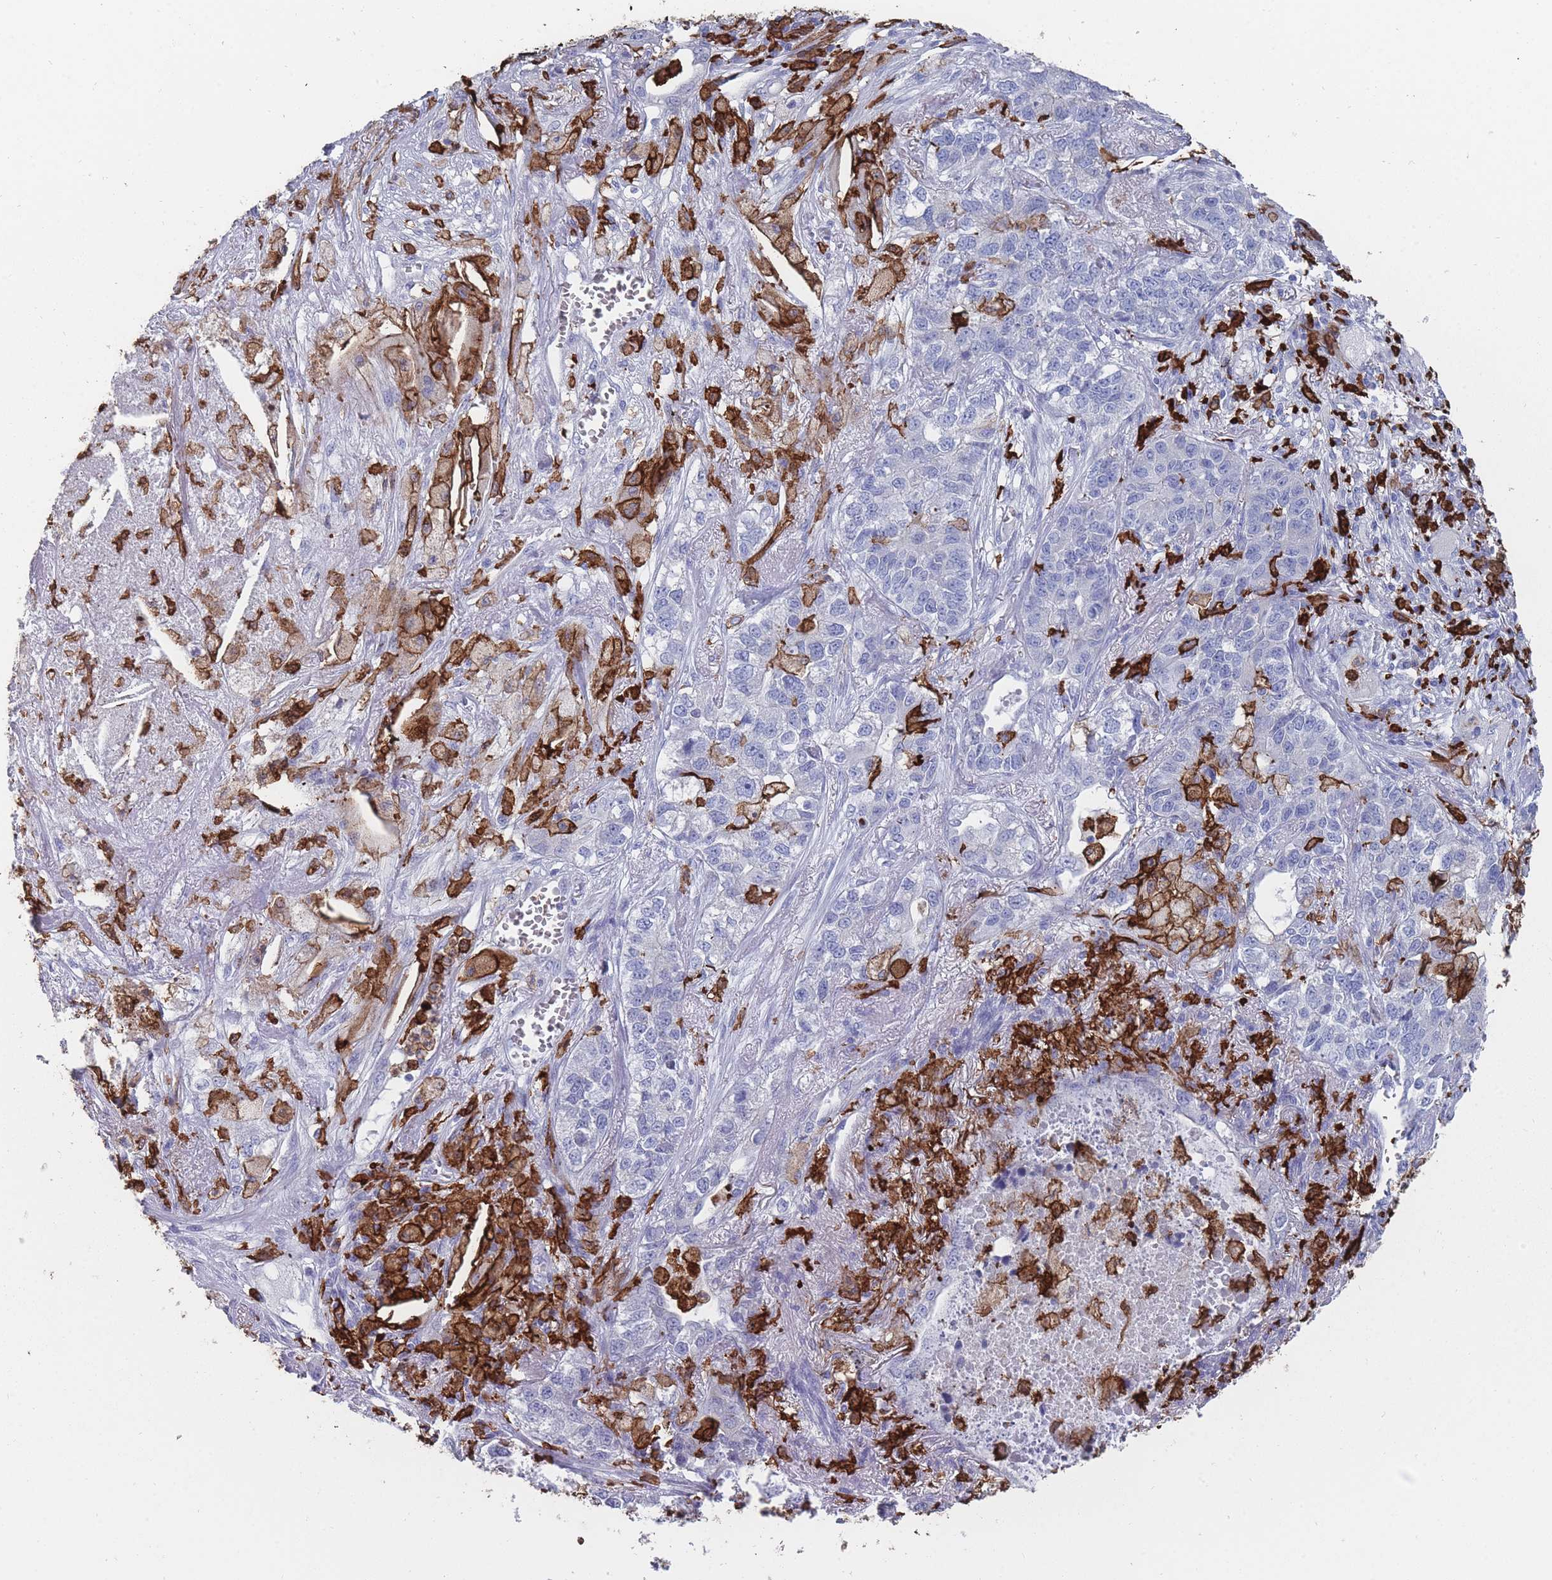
{"staining": {"intensity": "negative", "quantity": "none", "location": "none"}, "tissue": "lung cancer", "cell_type": "Tumor cells", "image_type": "cancer", "snomed": [{"axis": "morphology", "description": "Adenocarcinoma, NOS"}, {"axis": "topography", "description": "Lung"}], "caption": "Tumor cells are negative for protein expression in human lung adenocarcinoma.", "gene": "AIF1", "patient": {"sex": "male", "age": 49}}